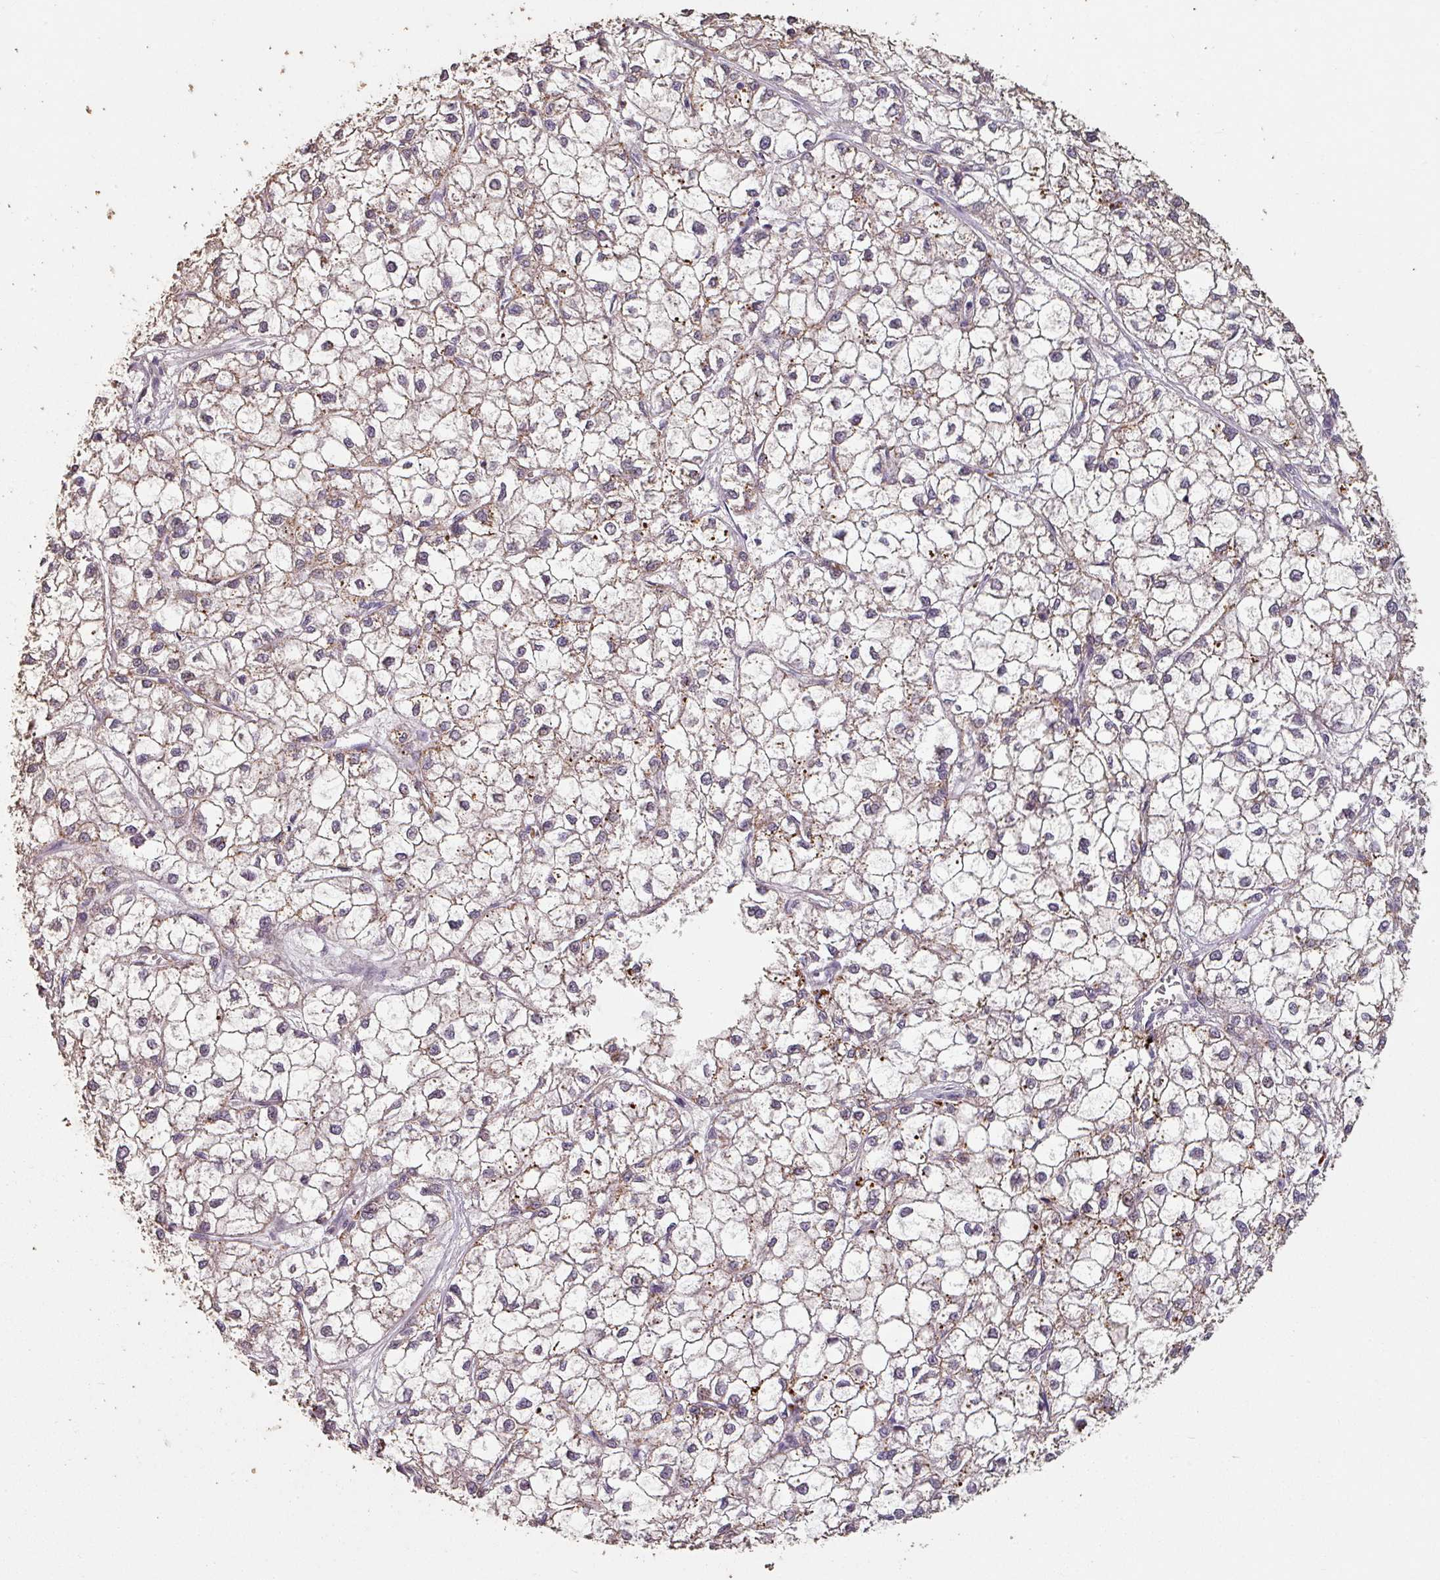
{"staining": {"intensity": "moderate", "quantity": "<25%", "location": "cytoplasmic/membranous"}, "tissue": "liver cancer", "cell_type": "Tumor cells", "image_type": "cancer", "snomed": [{"axis": "morphology", "description": "Carcinoma, Hepatocellular, NOS"}, {"axis": "topography", "description": "Liver"}], "caption": "Liver hepatocellular carcinoma tissue displays moderate cytoplasmic/membranous staining in about <25% of tumor cells, visualized by immunohistochemistry.", "gene": "LYPLA1", "patient": {"sex": "female", "age": 43}}